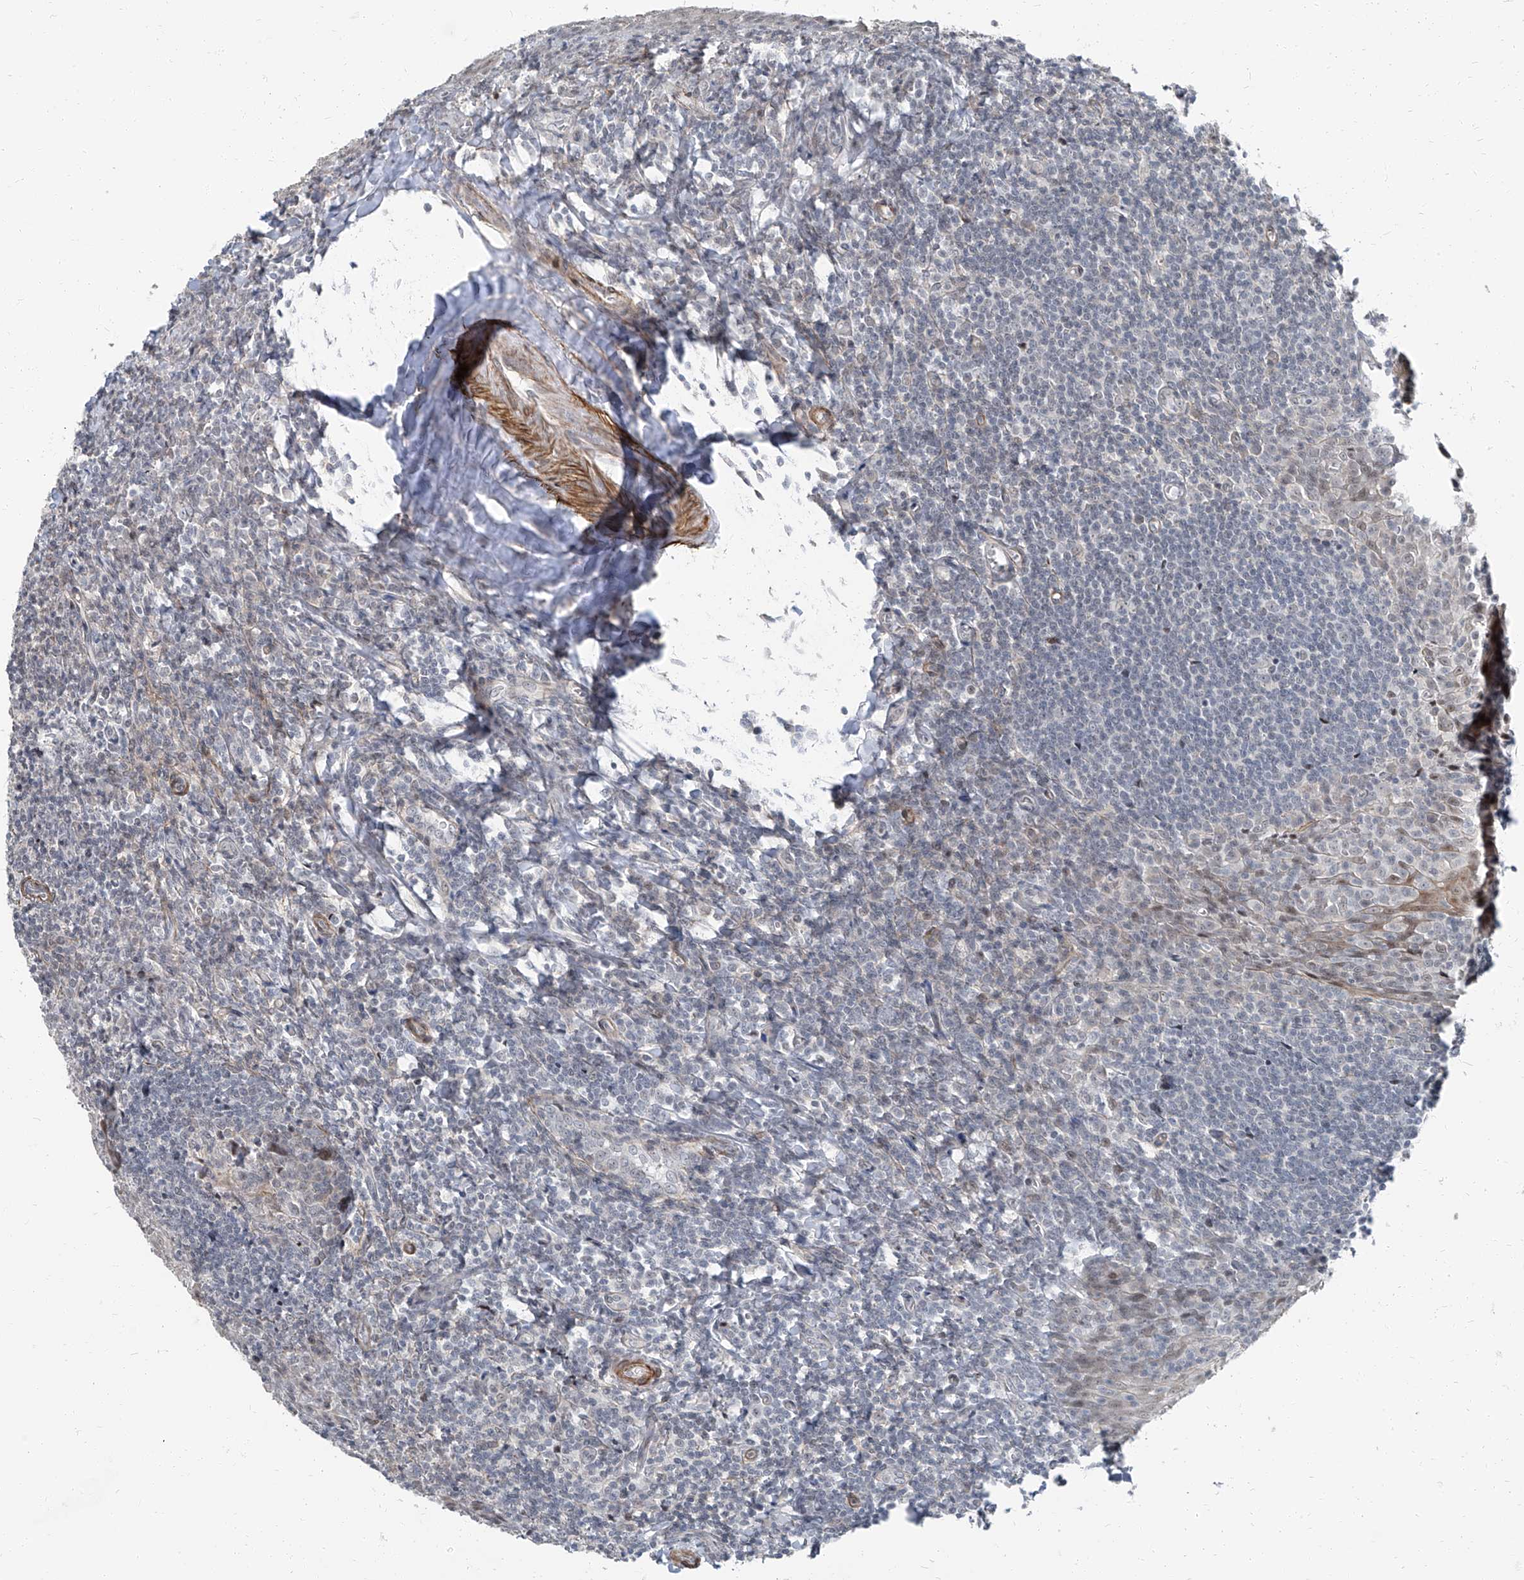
{"staining": {"intensity": "negative", "quantity": "none", "location": "none"}, "tissue": "tonsil", "cell_type": "Germinal center cells", "image_type": "normal", "snomed": [{"axis": "morphology", "description": "Normal tissue, NOS"}, {"axis": "topography", "description": "Tonsil"}], "caption": "IHC micrograph of unremarkable tonsil: human tonsil stained with DAB (3,3'-diaminobenzidine) exhibits no significant protein expression in germinal center cells.", "gene": "TXLNB", "patient": {"sex": "male", "age": 27}}